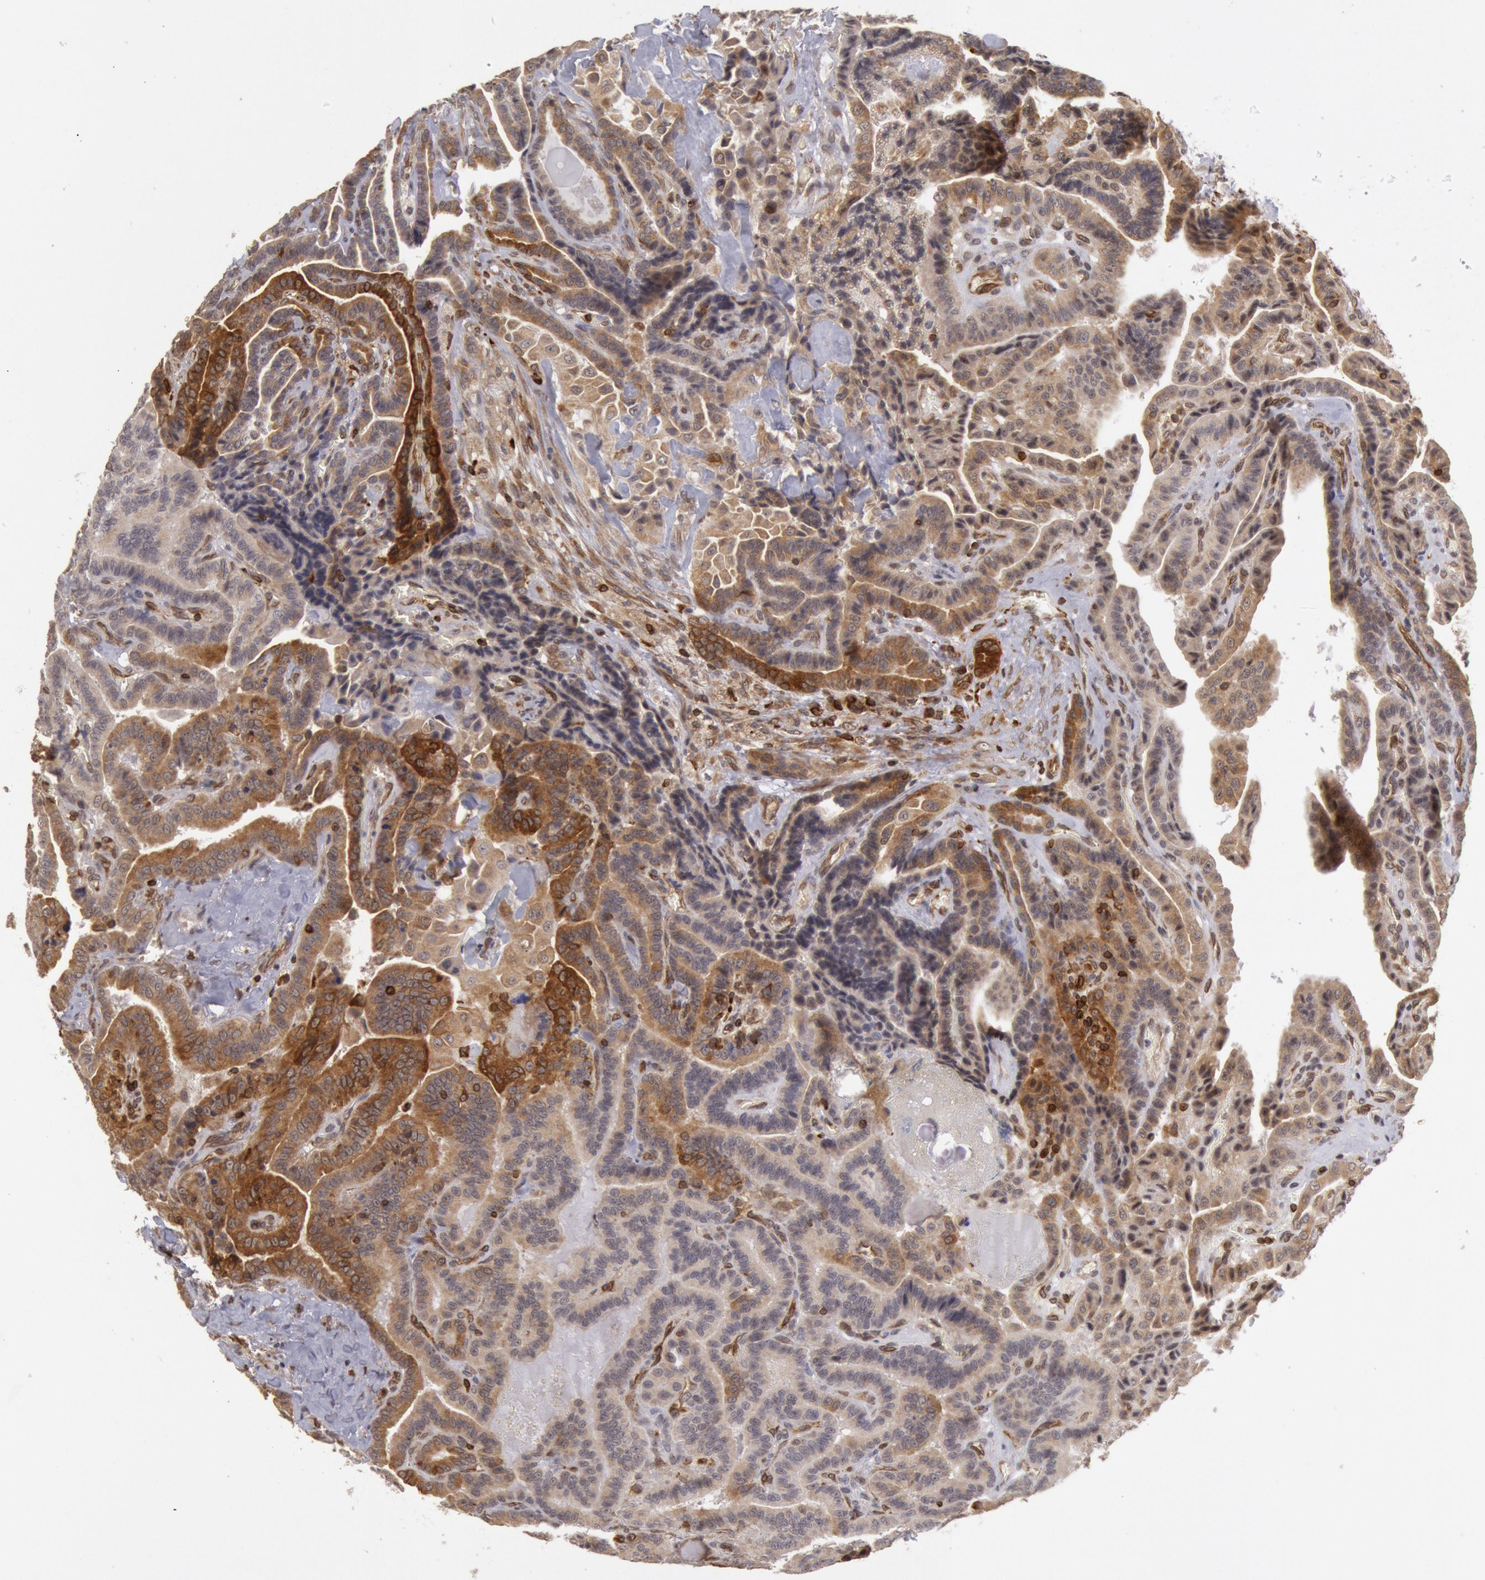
{"staining": {"intensity": "moderate", "quantity": ">75%", "location": "cytoplasmic/membranous"}, "tissue": "thyroid cancer", "cell_type": "Tumor cells", "image_type": "cancer", "snomed": [{"axis": "morphology", "description": "Papillary adenocarcinoma, NOS"}, {"axis": "topography", "description": "Thyroid gland"}], "caption": "Immunohistochemical staining of human papillary adenocarcinoma (thyroid) demonstrates moderate cytoplasmic/membranous protein positivity in about >75% of tumor cells. The staining was performed using DAB, with brown indicating positive protein expression. Nuclei are stained blue with hematoxylin.", "gene": "TAP2", "patient": {"sex": "male", "age": 87}}